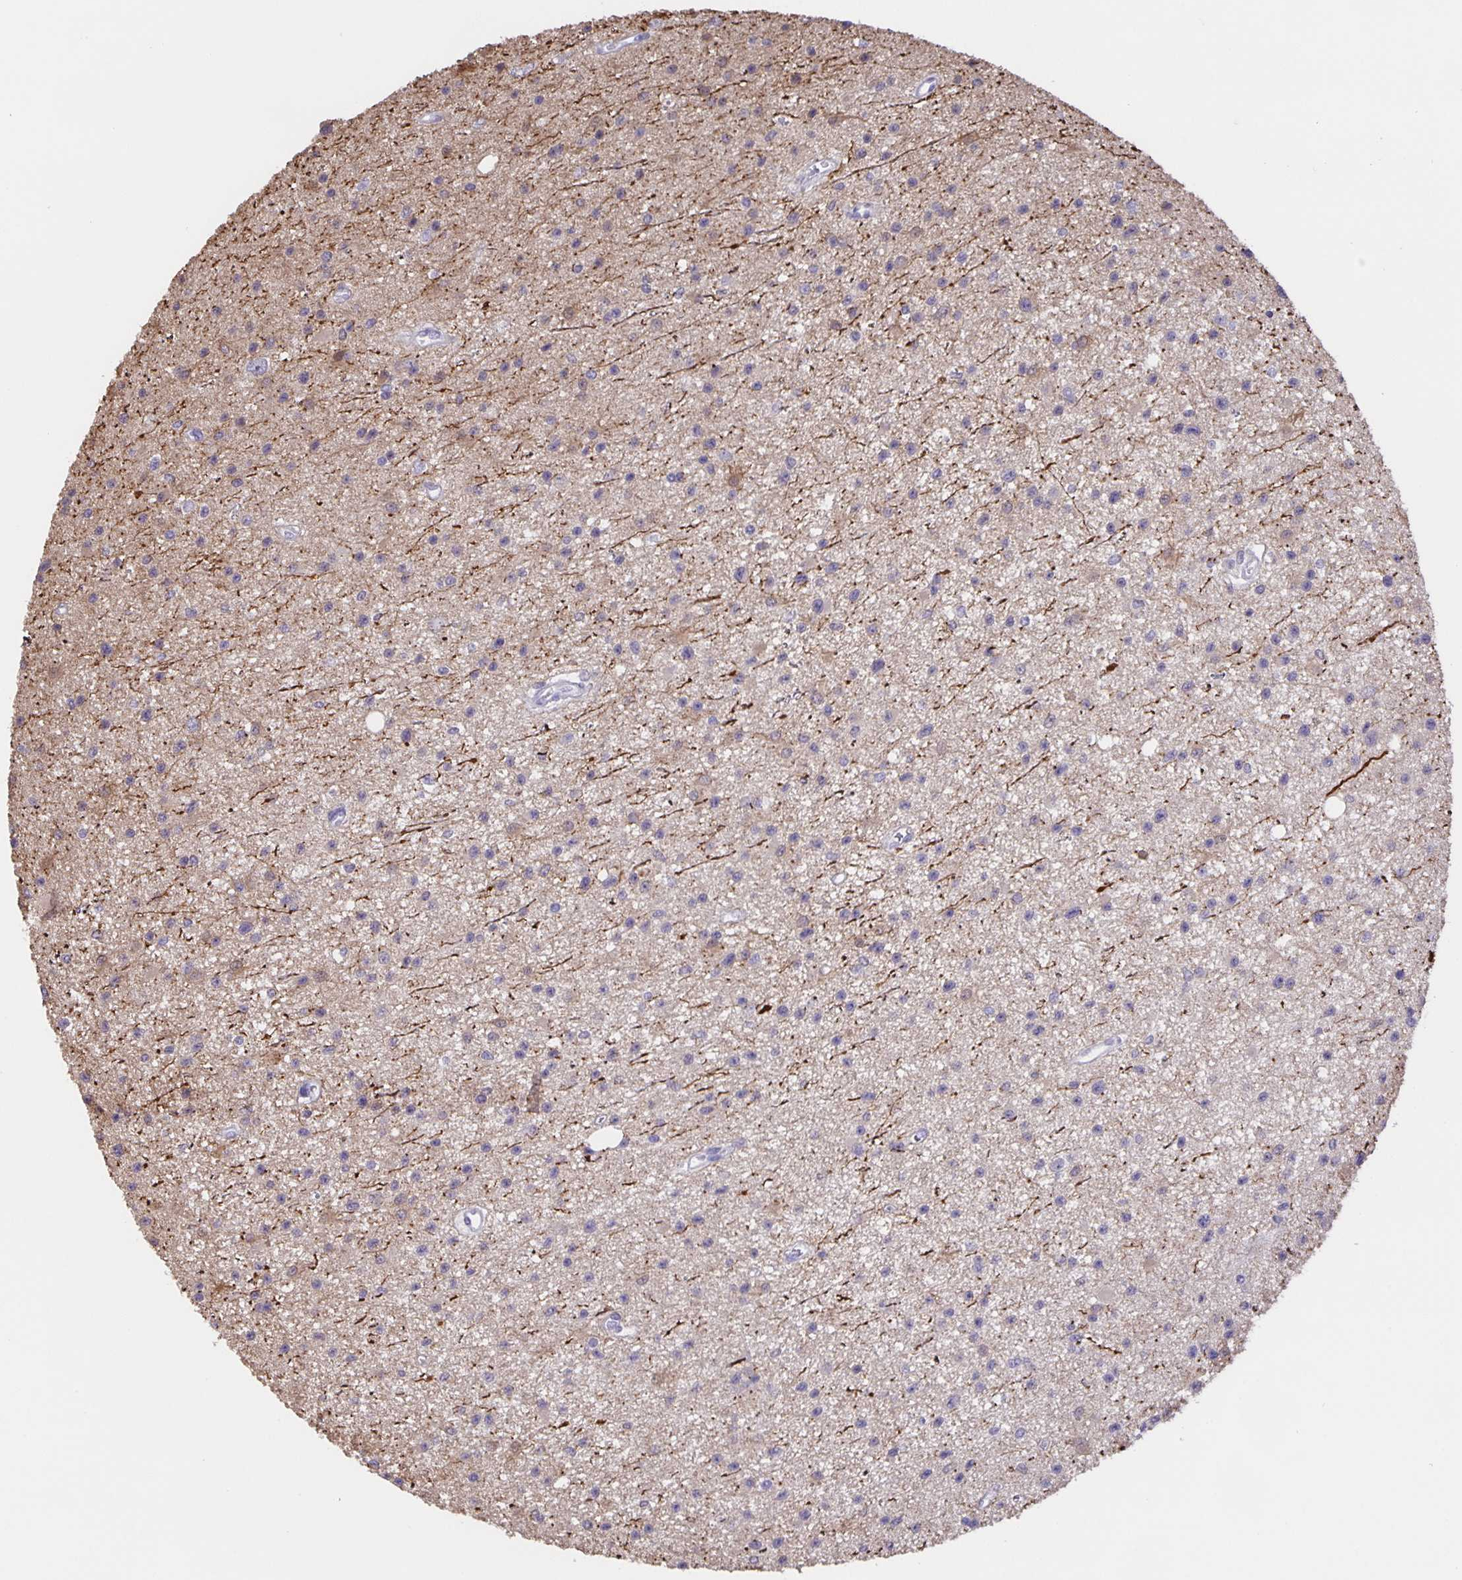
{"staining": {"intensity": "negative", "quantity": "none", "location": "none"}, "tissue": "glioma", "cell_type": "Tumor cells", "image_type": "cancer", "snomed": [{"axis": "morphology", "description": "Glioma, malignant, Low grade"}, {"axis": "topography", "description": "Brain"}], "caption": "The image displays no staining of tumor cells in glioma.", "gene": "MARCHF6", "patient": {"sex": "male", "age": 43}}